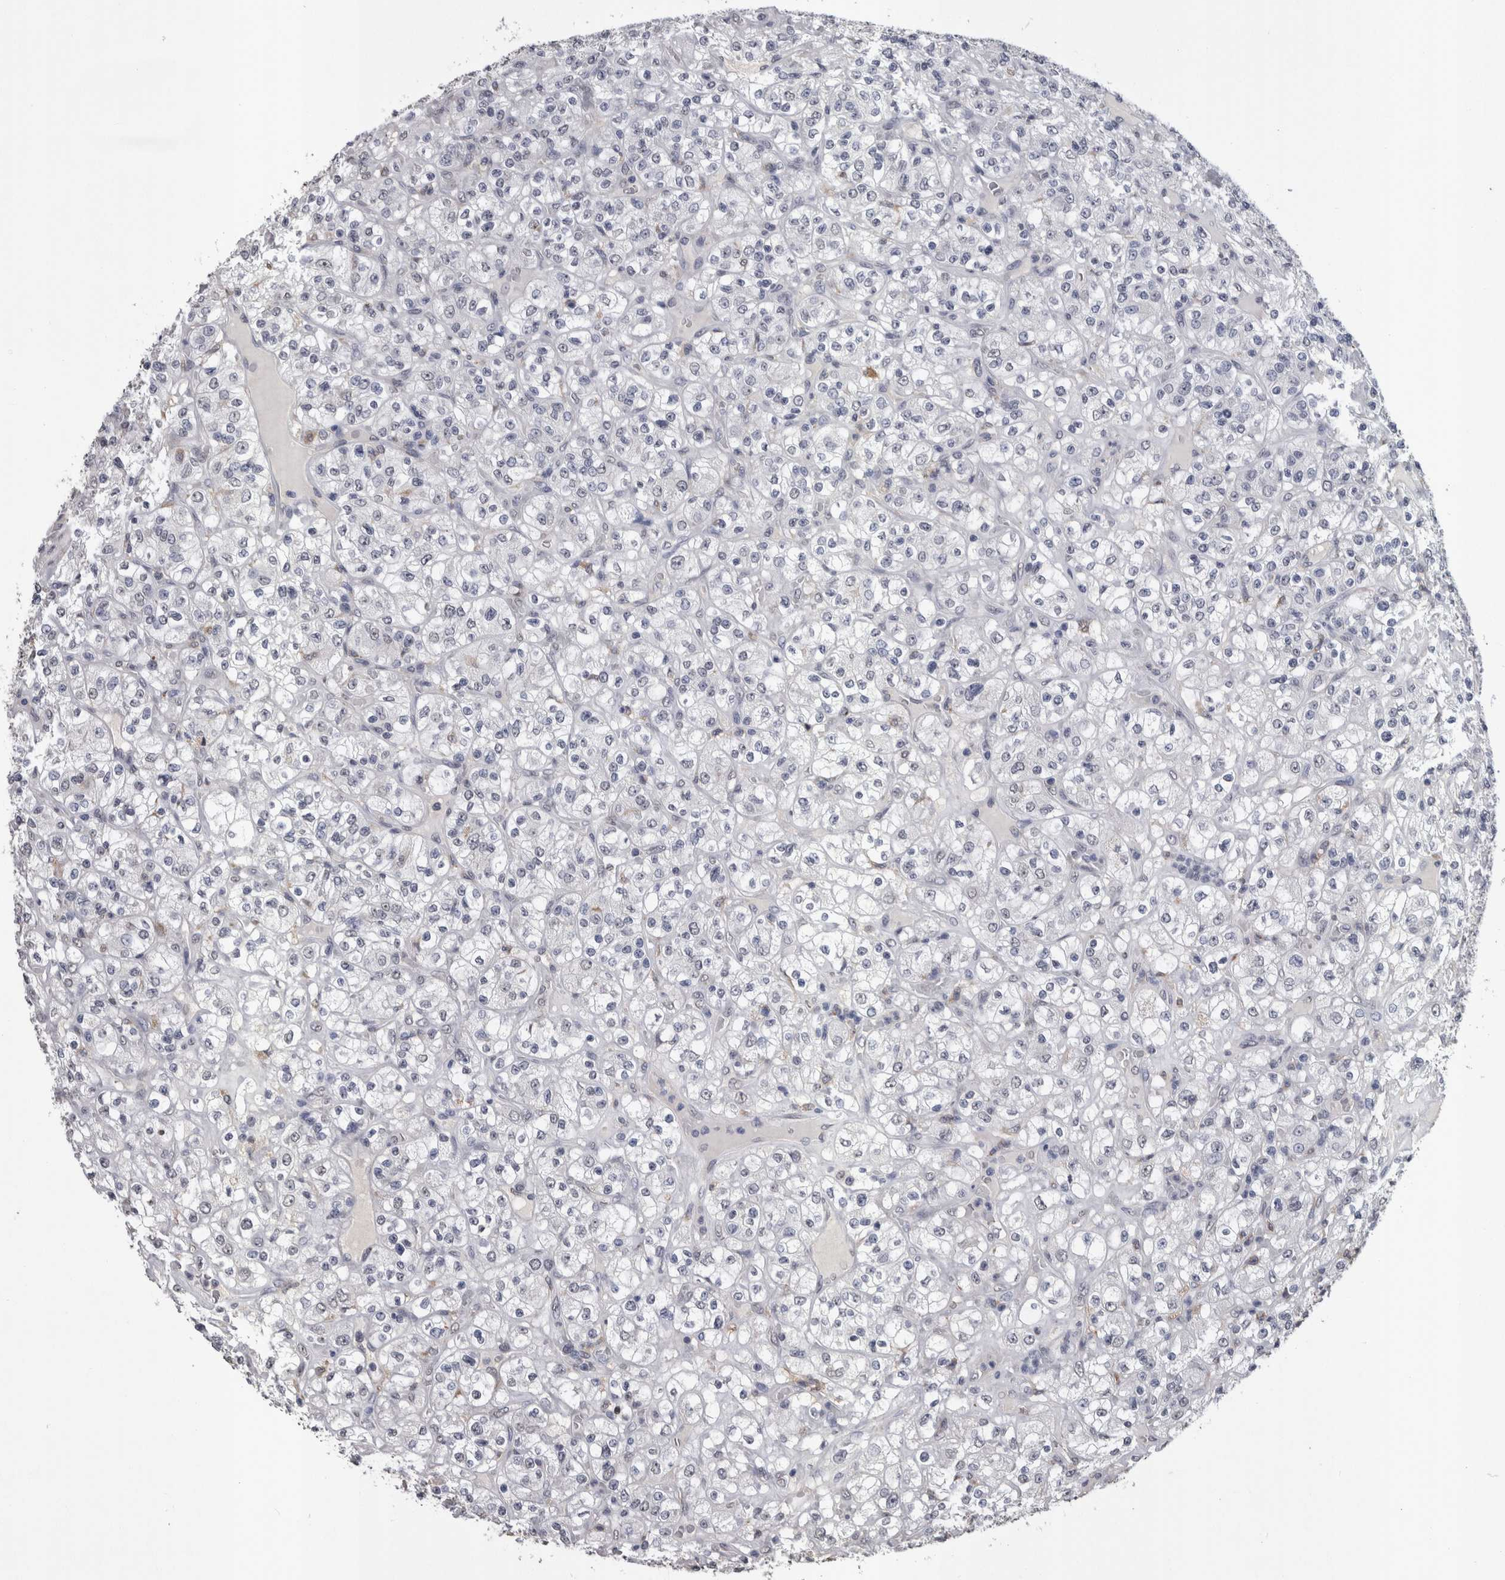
{"staining": {"intensity": "negative", "quantity": "none", "location": "none"}, "tissue": "renal cancer", "cell_type": "Tumor cells", "image_type": "cancer", "snomed": [{"axis": "morphology", "description": "Normal tissue, NOS"}, {"axis": "morphology", "description": "Adenocarcinoma, NOS"}, {"axis": "topography", "description": "Kidney"}], "caption": "Immunohistochemistry (IHC) of human adenocarcinoma (renal) displays no staining in tumor cells. Brightfield microscopy of immunohistochemistry (IHC) stained with DAB (3,3'-diaminobenzidine) (brown) and hematoxylin (blue), captured at high magnification.", "gene": "PAX5", "patient": {"sex": "female", "age": 72}}